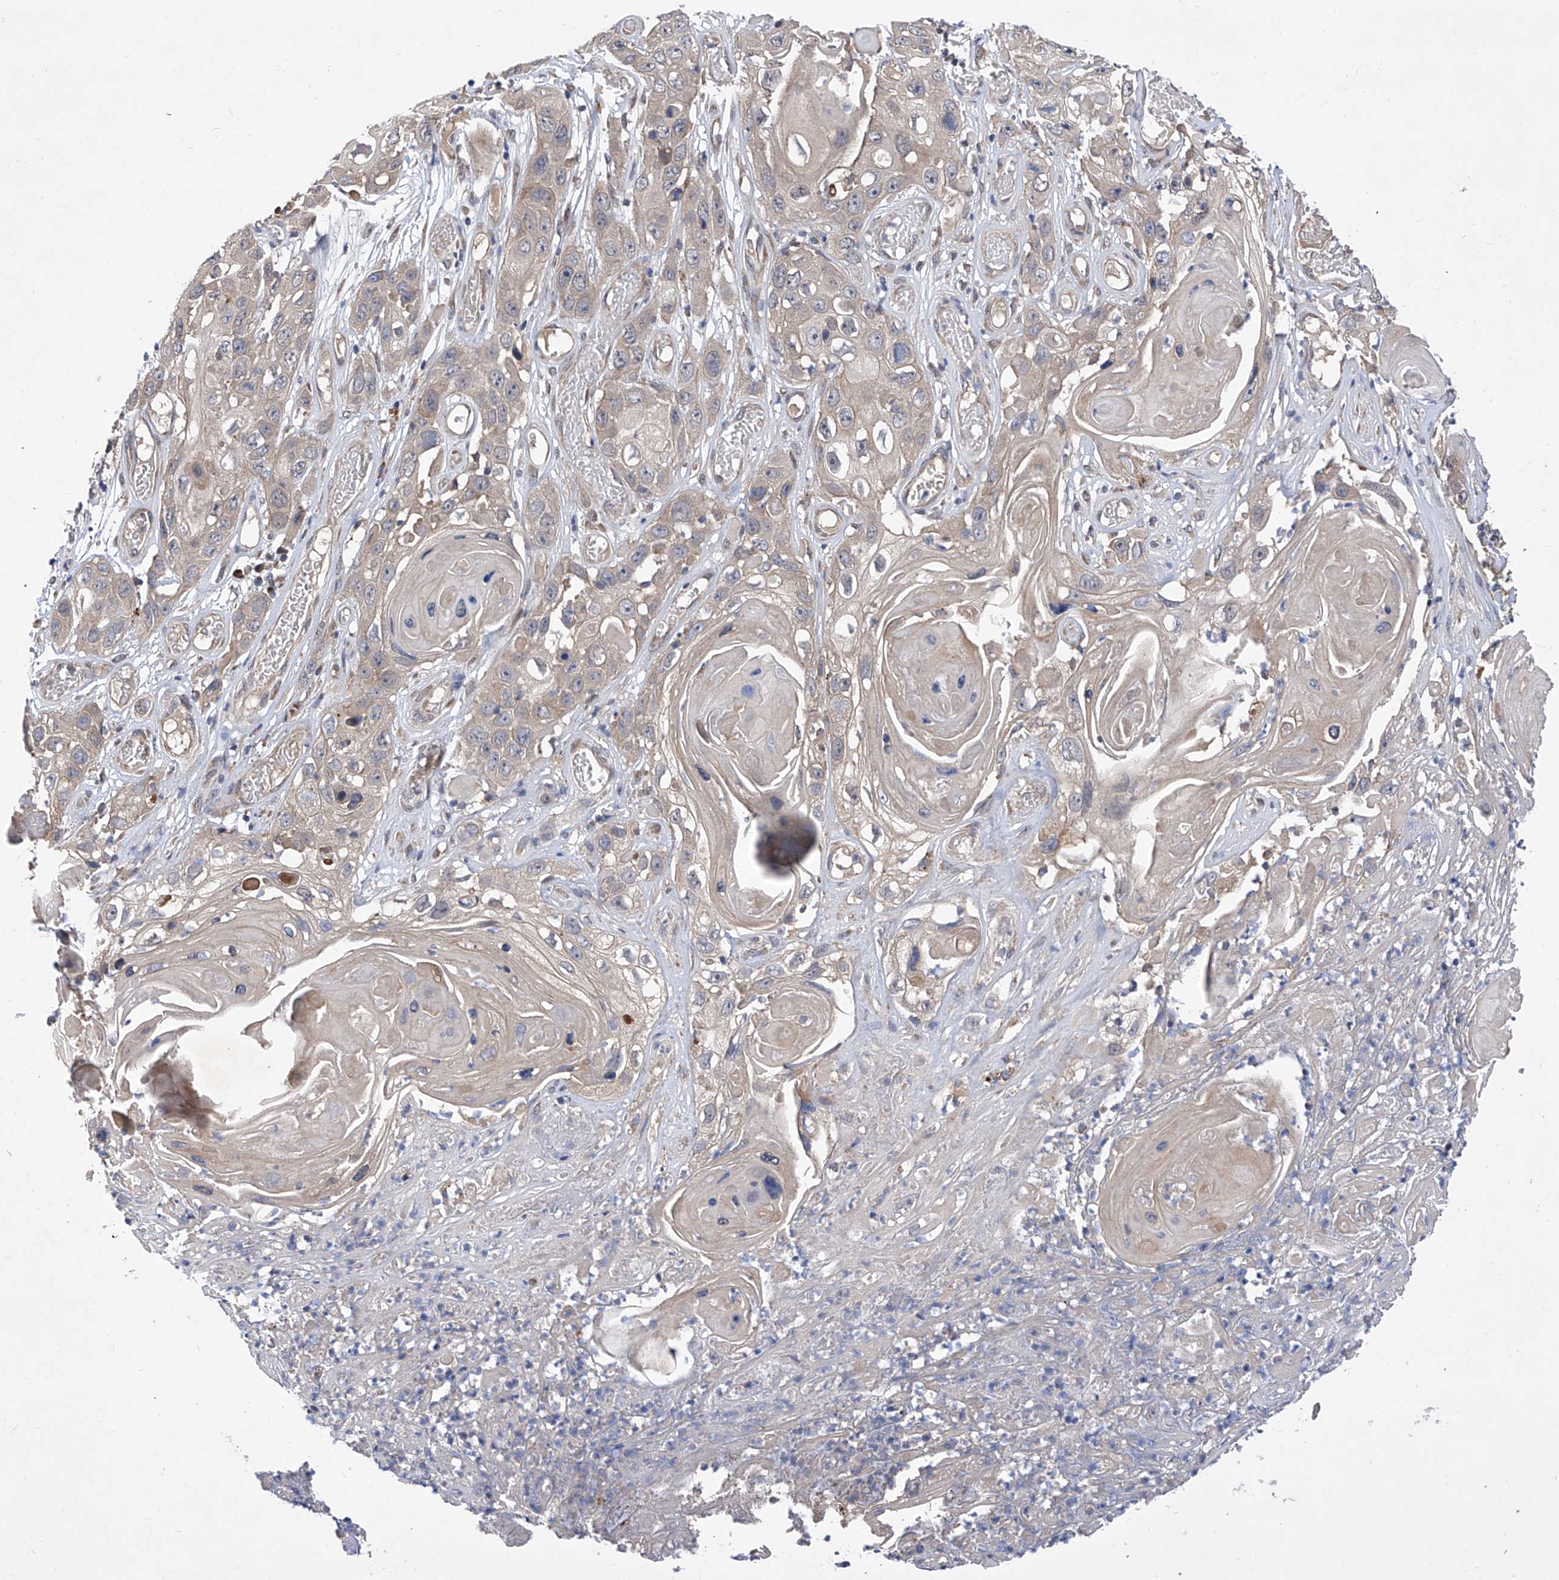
{"staining": {"intensity": "weak", "quantity": ">75%", "location": "cytoplasmic/membranous"}, "tissue": "skin cancer", "cell_type": "Tumor cells", "image_type": "cancer", "snomed": [{"axis": "morphology", "description": "Squamous cell carcinoma, NOS"}, {"axis": "topography", "description": "Skin"}], "caption": "Protein expression analysis of human skin cancer reveals weak cytoplasmic/membranous staining in approximately >75% of tumor cells.", "gene": "USP45", "patient": {"sex": "male", "age": 55}}